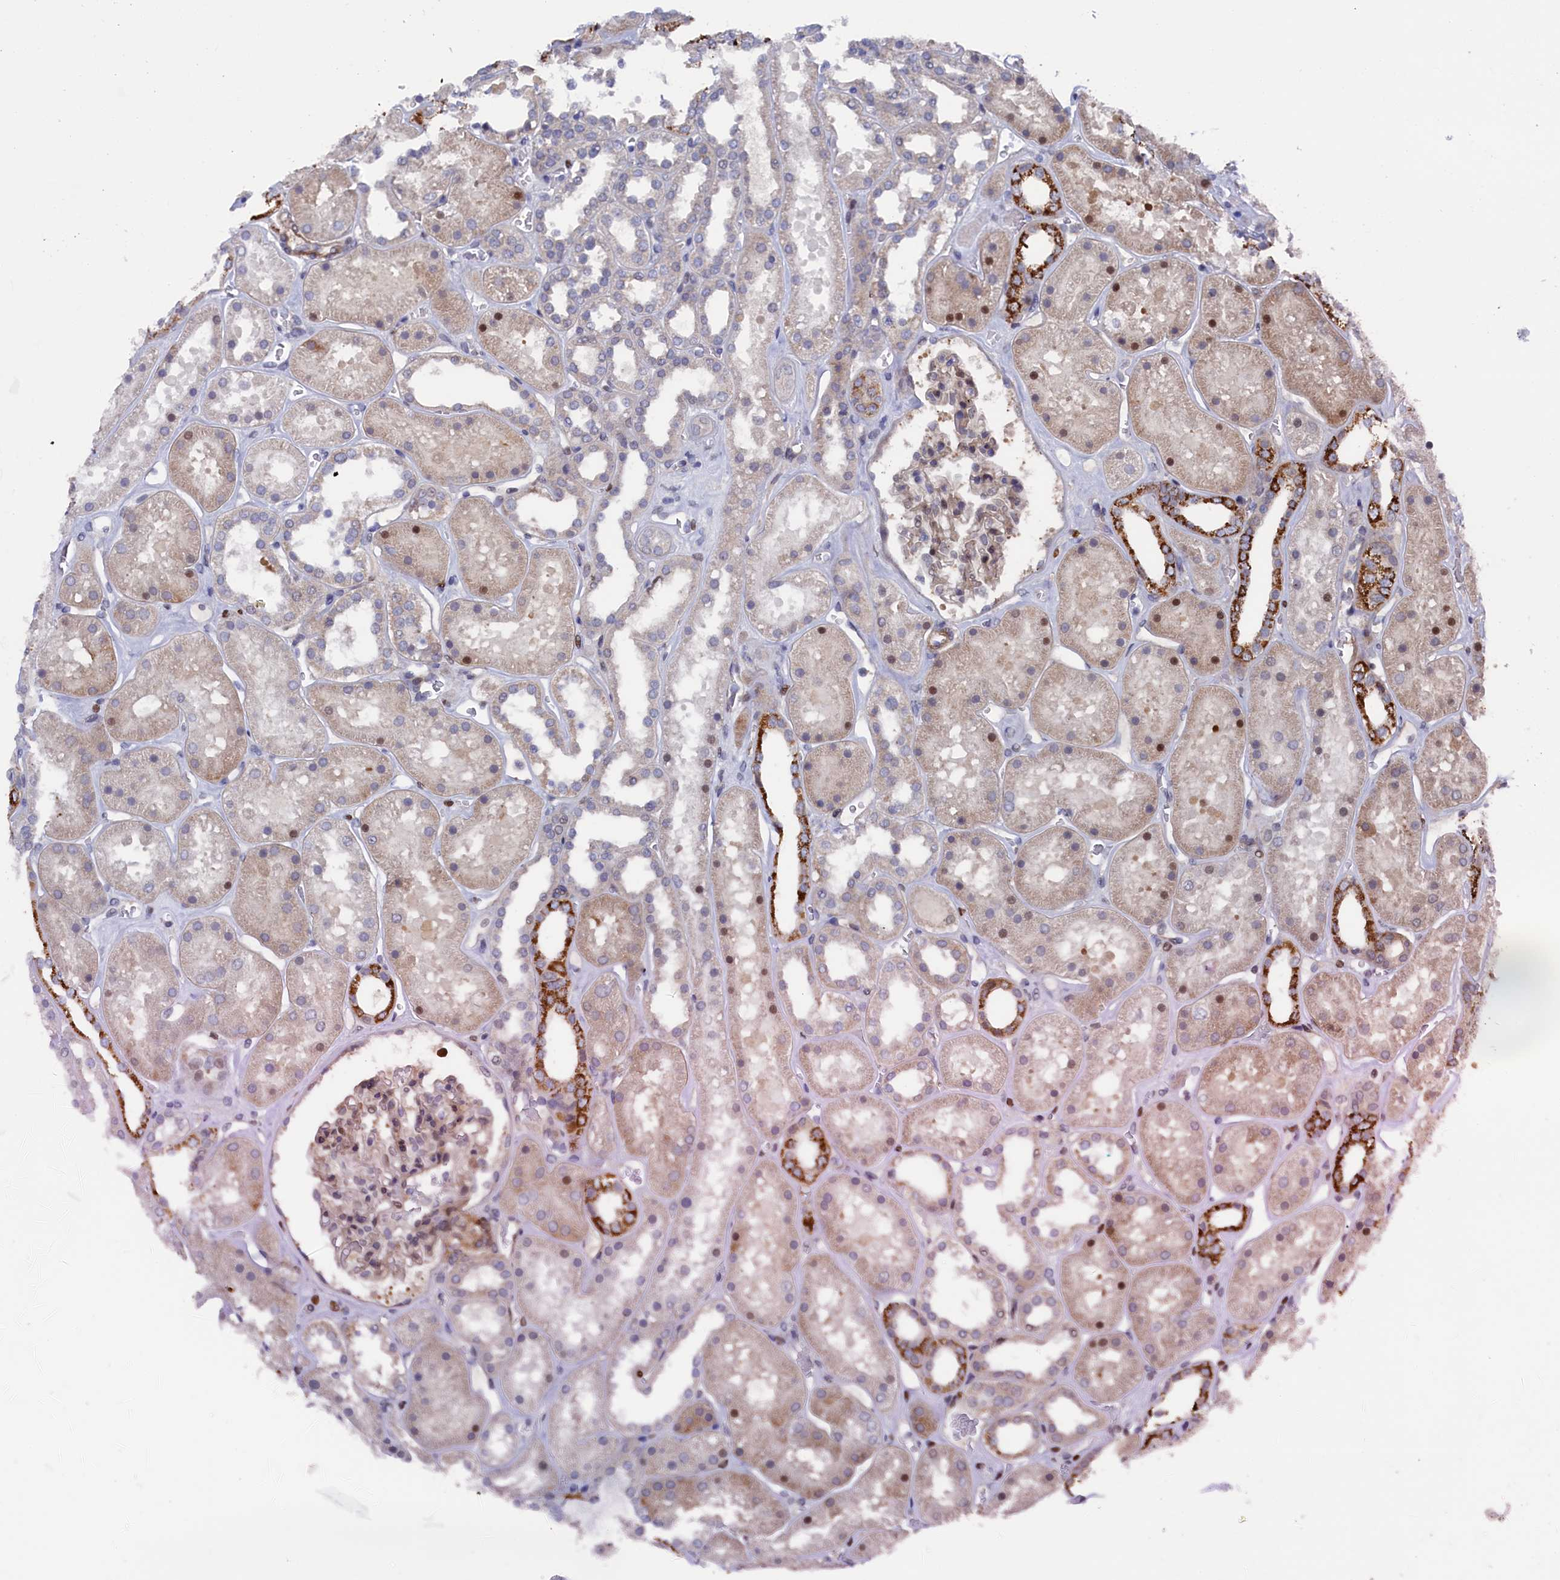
{"staining": {"intensity": "weak", "quantity": "<25%", "location": "cytoplasmic/membranous"}, "tissue": "kidney", "cell_type": "Cells in glomeruli", "image_type": "normal", "snomed": [{"axis": "morphology", "description": "Normal tissue, NOS"}, {"axis": "topography", "description": "Kidney"}], "caption": "Protein analysis of normal kidney demonstrates no significant staining in cells in glomeruli. (DAB immunohistochemistry (IHC), high magnification).", "gene": "ZNF891", "patient": {"sex": "female", "age": 41}}